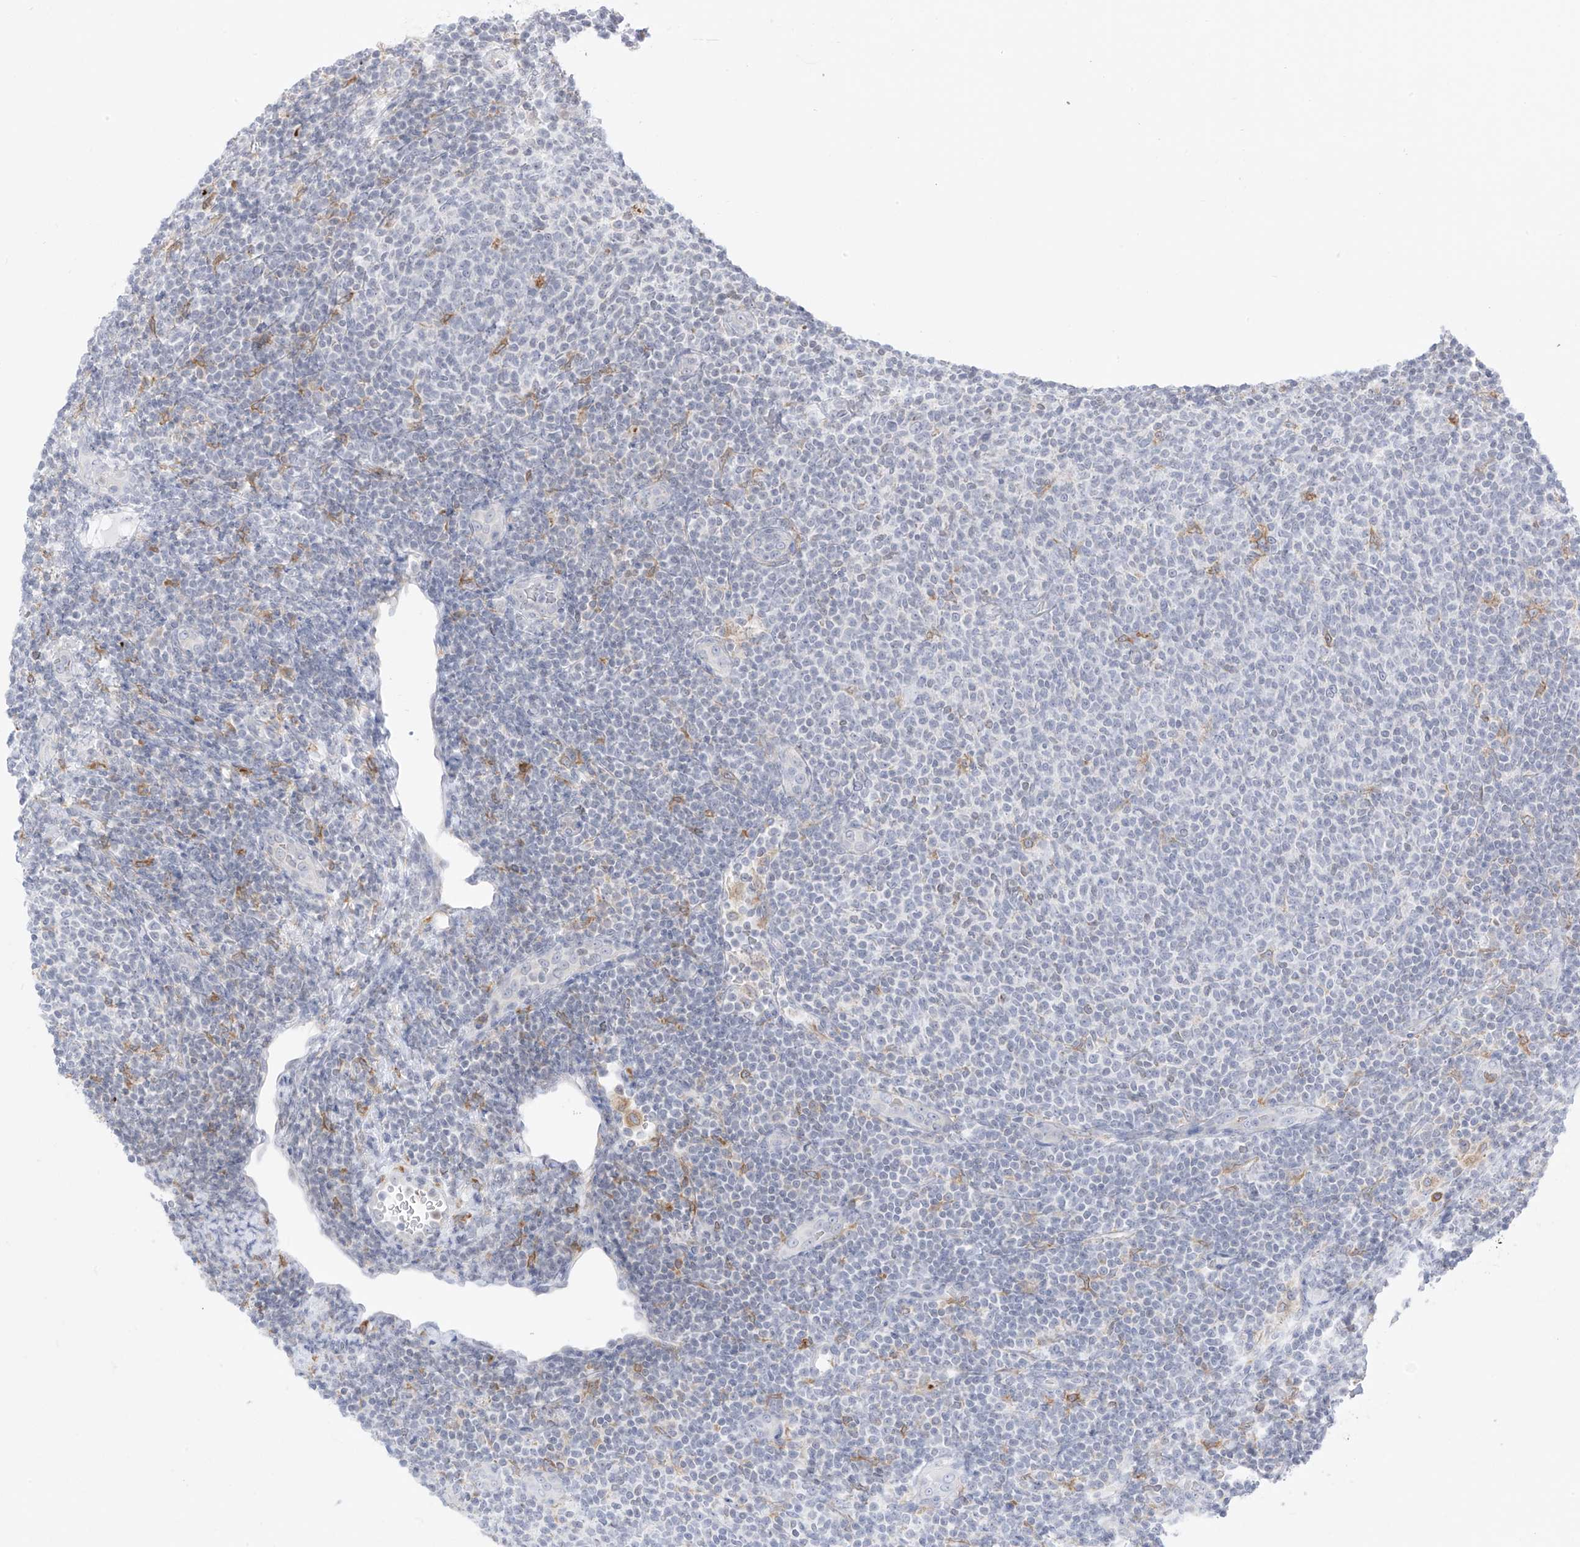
{"staining": {"intensity": "negative", "quantity": "none", "location": "none"}, "tissue": "lymphoma", "cell_type": "Tumor cells", "image_type": "cancer", "snomed": [{"axis": "morphology", "description": "Malignant lymphoma, non-Hodgkin's type, Low grade"}, {"axis": "topography", "description": "Lymph node"}], "caption": "Immunohistochemistry of human lymphoma shows no staining in tumor cells. The staining is performed using DAB (3,3'-diaminobenzidine) brown chromogen with nuclei counter-stained in using hematoxylin.", "gene": "TBXAS1", "patient": {"sex": "male", "age": 66}}